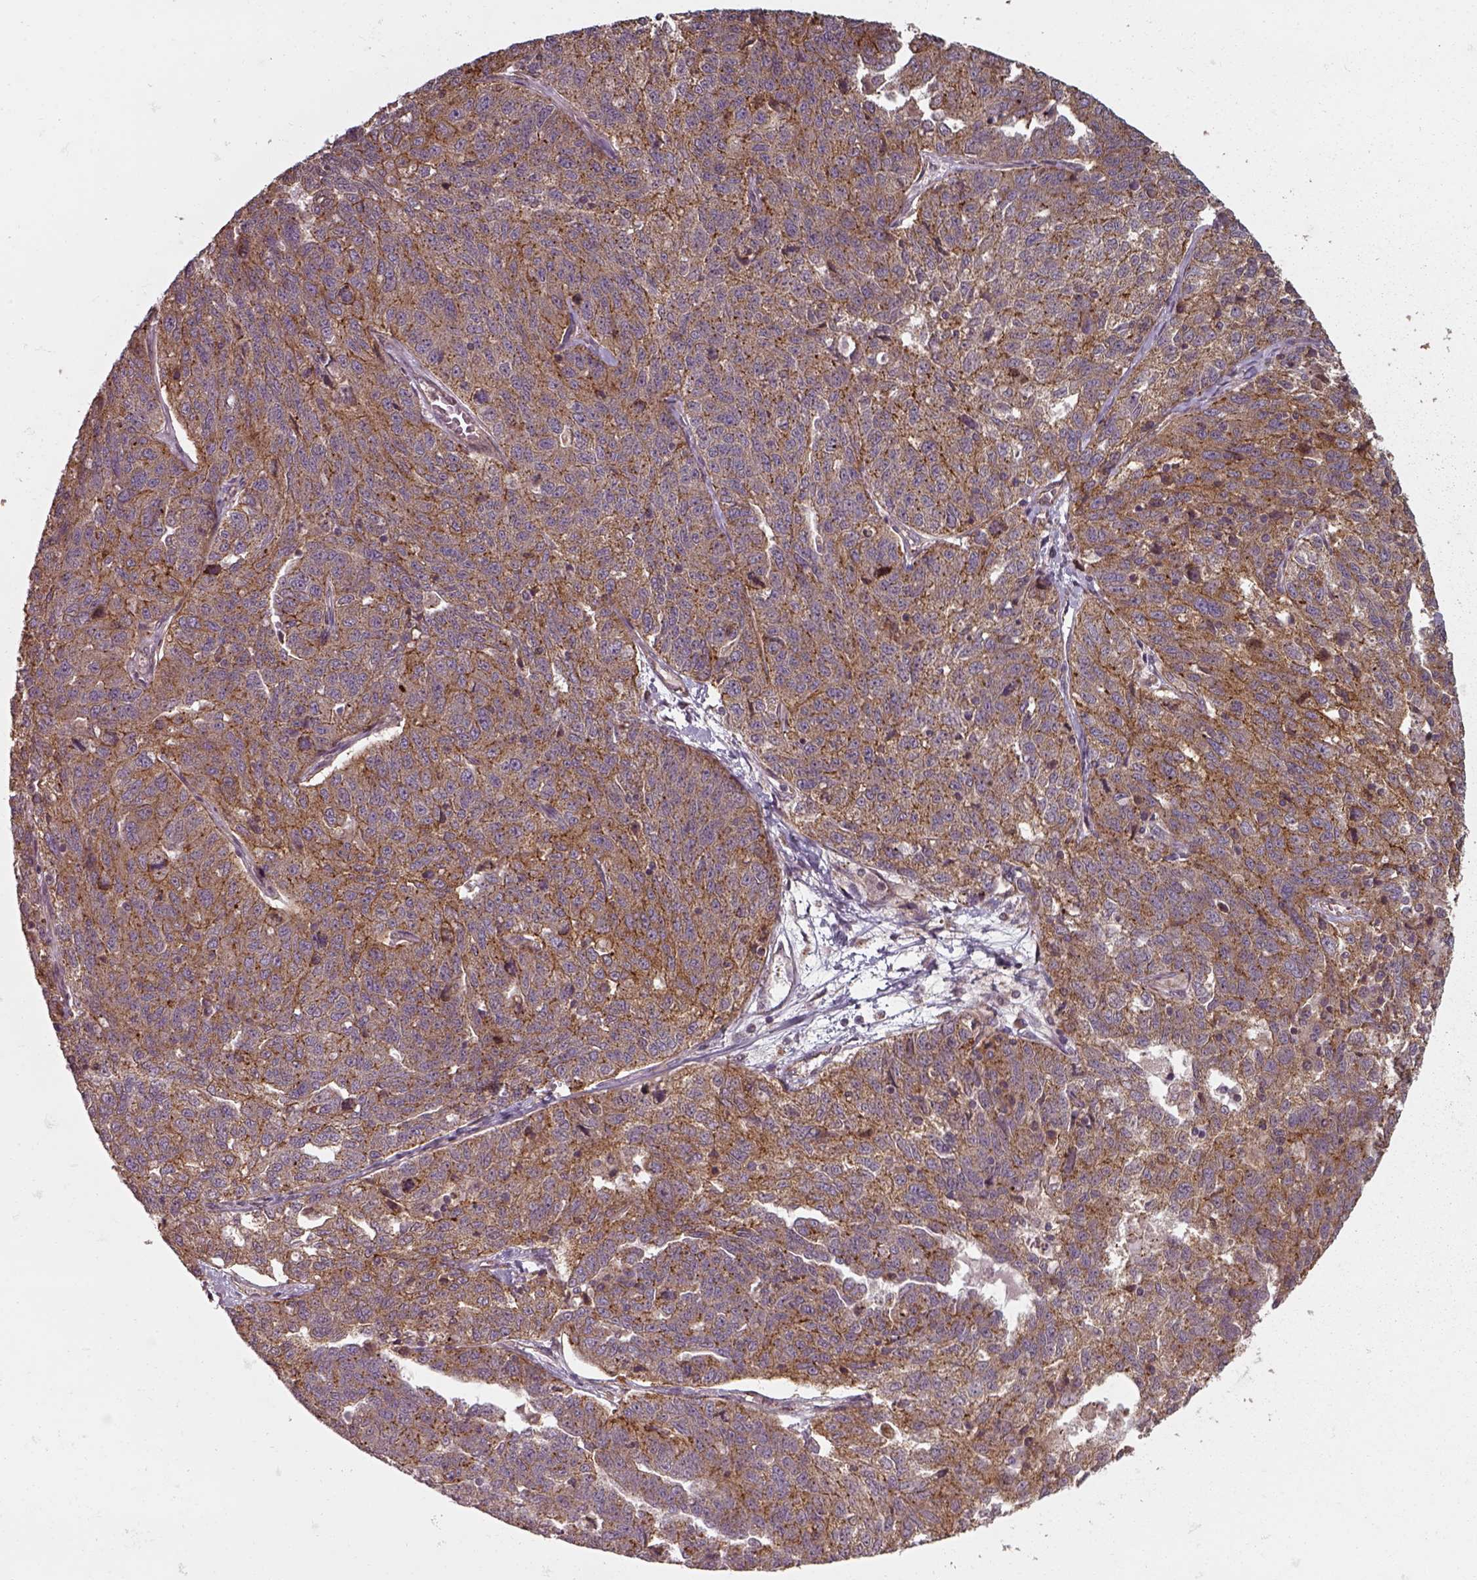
{"staining": {"intensity": "moderate", "quantity": ">75%", "location": "cytoplasmic/membranous"}, "tissue": "ovarian cancer", "cell_type": "Tumor cells", "image_type": "cancer", "snomed": [{"axis": "morphology", "description": "Cystadenocarcinoma, serous, NOS"}, {"axis": "topography", "description": "Ovary"}], "caption": "This is a histology image of immunohistochemistry staining of serous cystadenocarcinoma (ovarian), which shows moderate positivity in the cytoplasmic/membranous of tumor cells.", "gene": "CHMP3", "patient": {"sex": "female", "age": 71}}